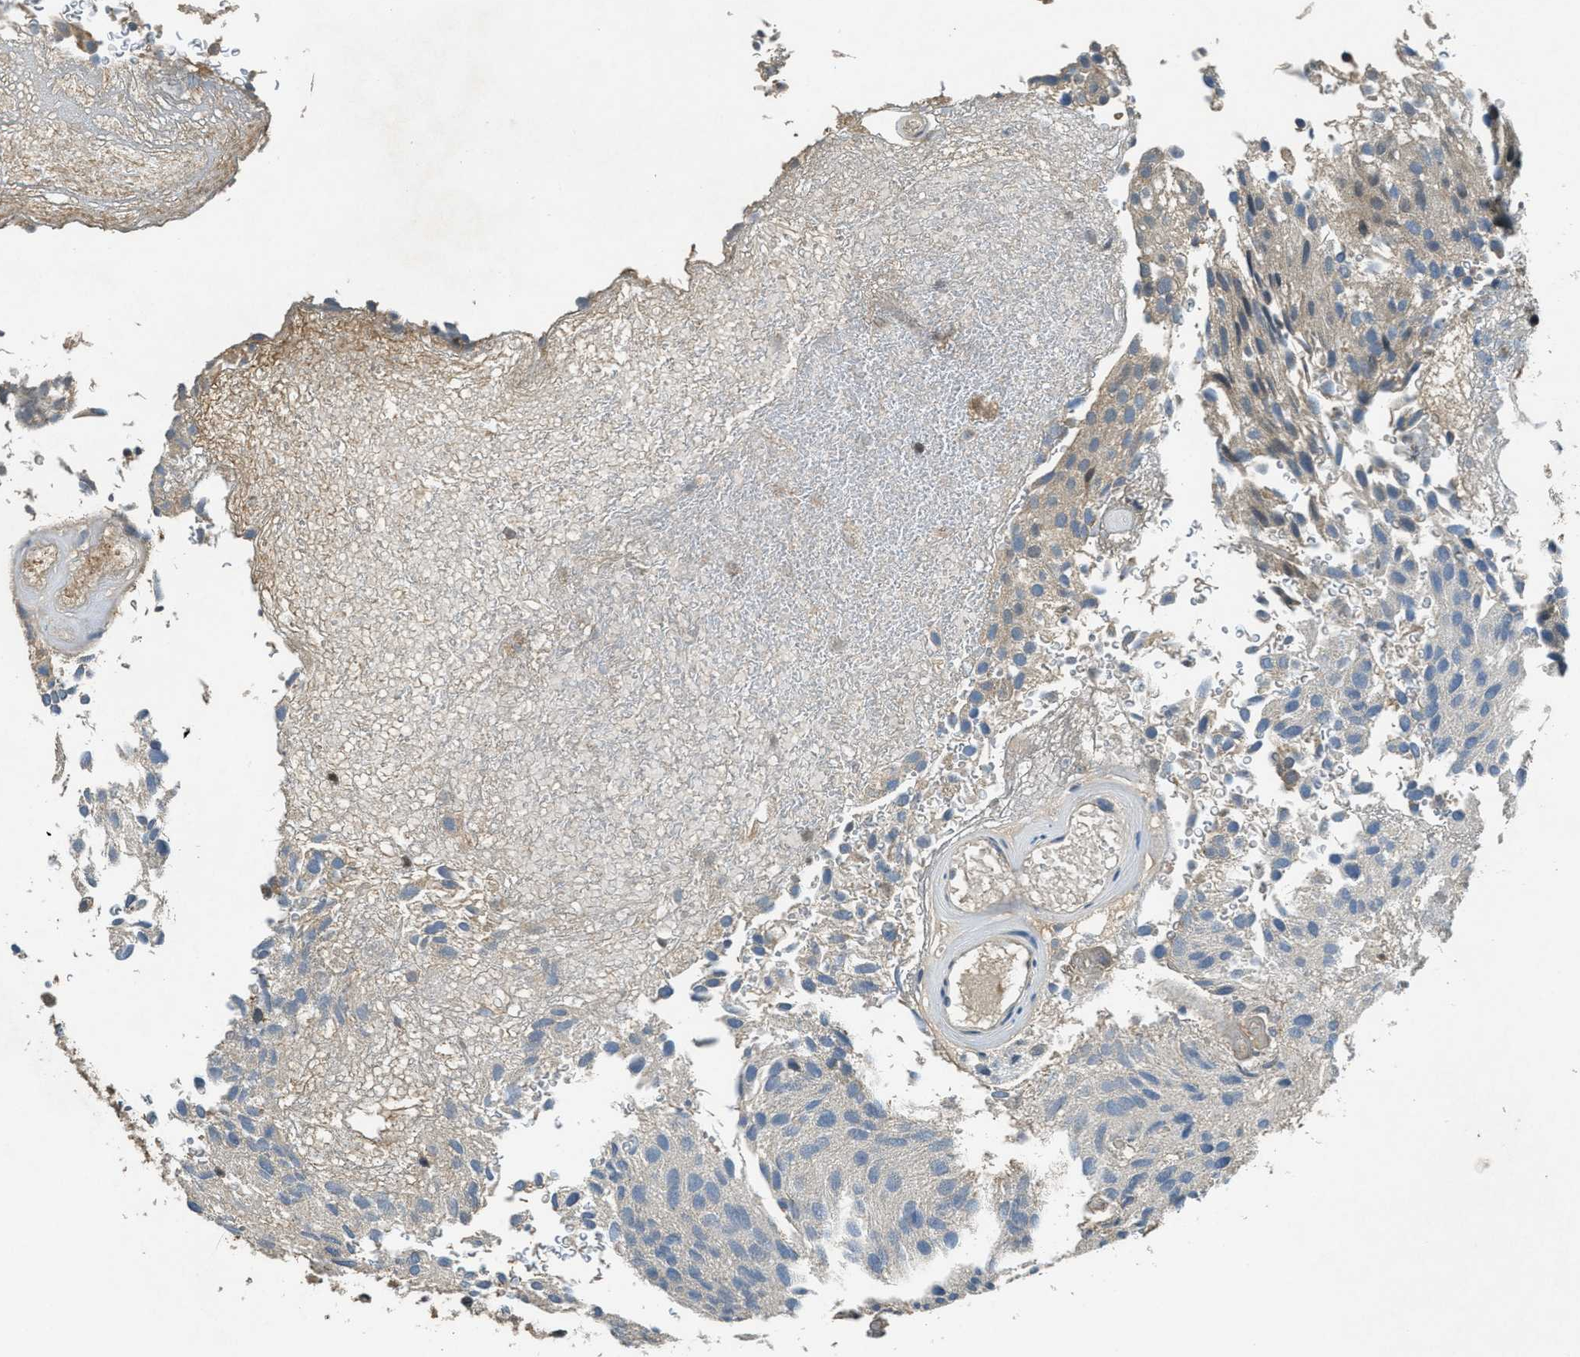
{"staining": {"intensity": "weak", "quantity": "25%-75%", "location": "cytoplasmic/membranous"}, "tissue": "urothelial cancer", "cell_type": "Tumor cells", "image_type": "cancer", "snomed": [{"axis": "morphology", "description": "Urothelial carcinoma, Low grade"}, {"axis": "topography", "description": "Urinary bladder"}], "caption": "Immunohistochemistry (IHC) of human urothelial carcinoma (low-grade) exhibits low levels of weak cytoplasmic/membranous expression in approximately 25%-75% of tumor cells.", "gene": "DUSP6", "patient": {"sex": "male", "age": 78}}